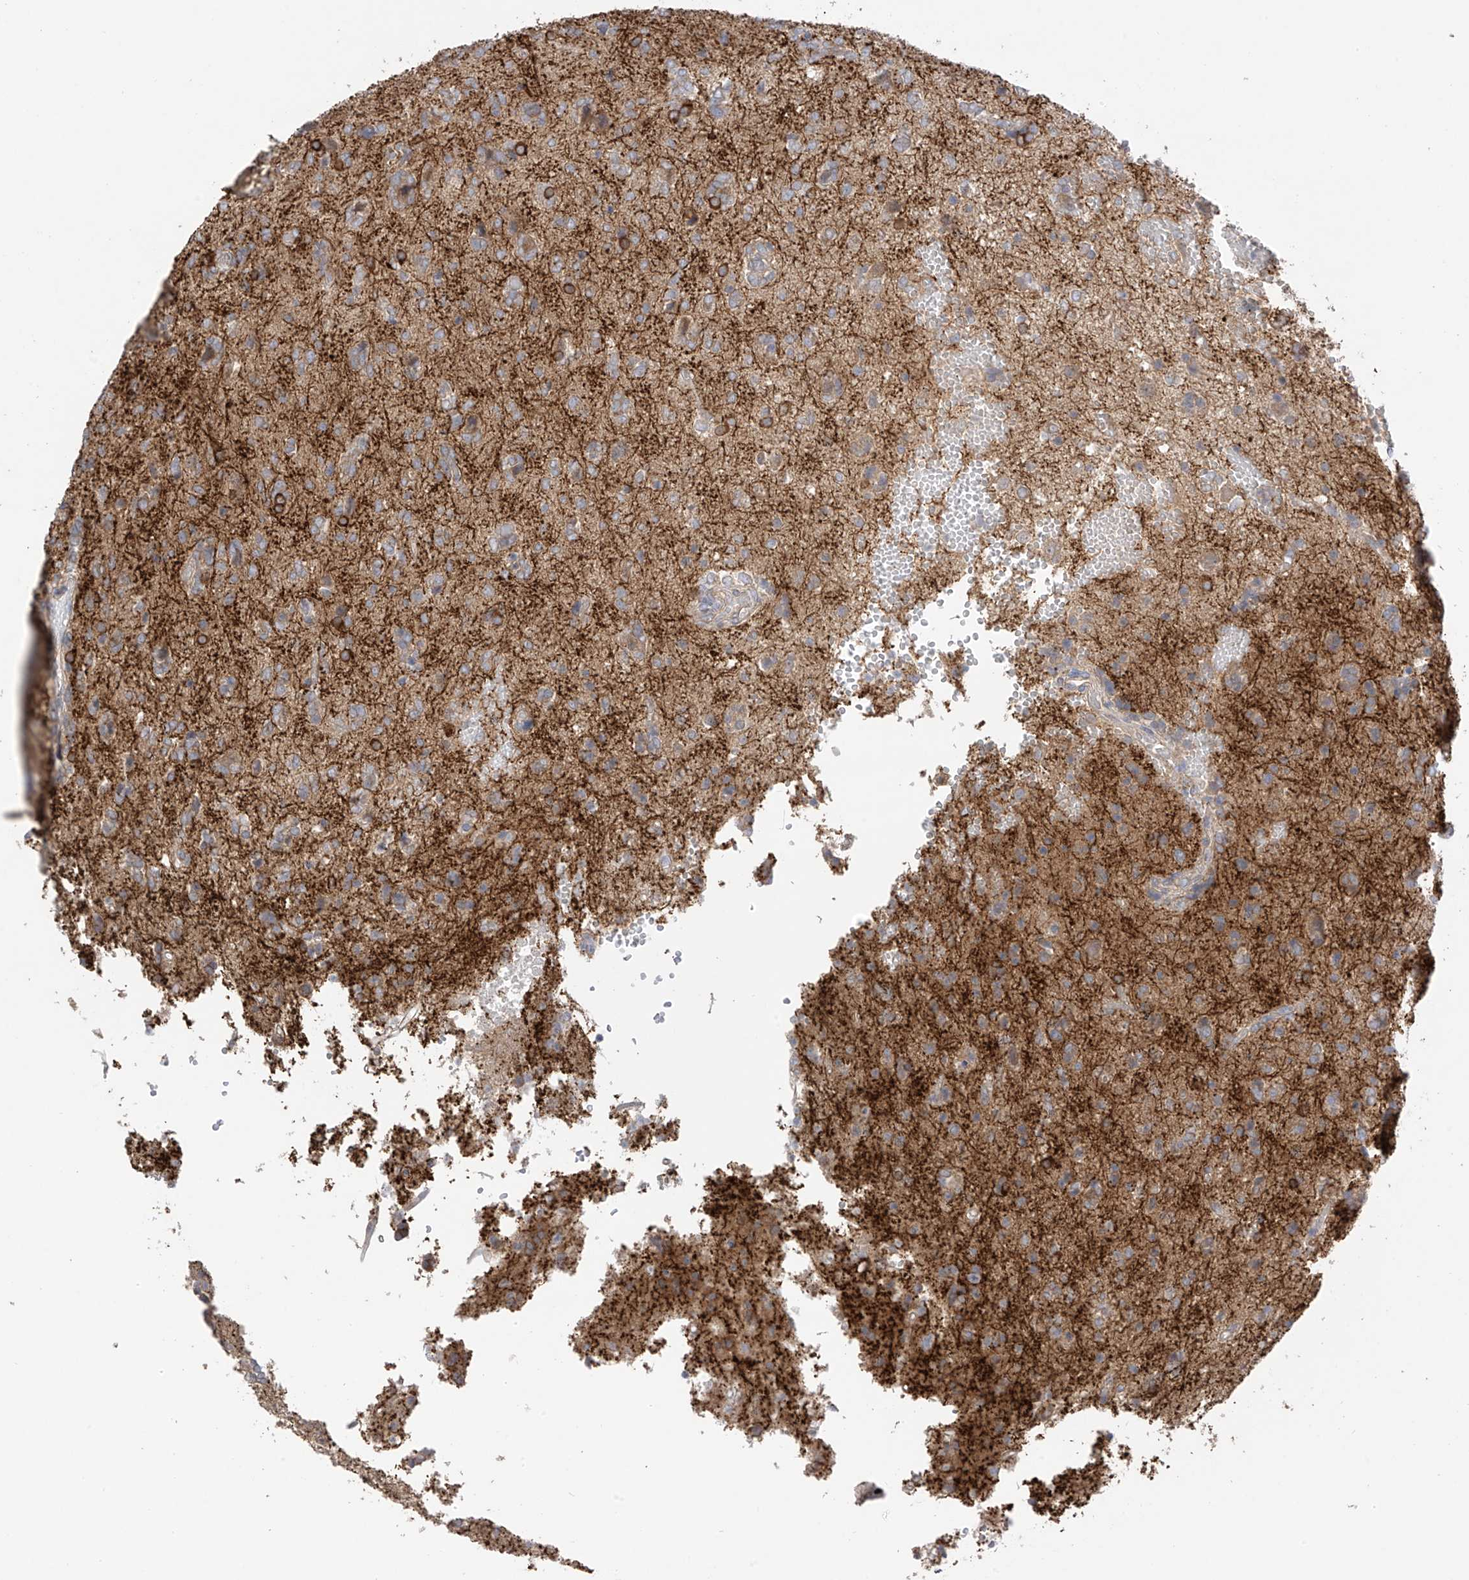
{"staining": {"intensity": "weak", "quantity": "25%-75%", "location": "cytoplasmic/membranous"}, "tissue": "glioma", "cell_type": "Tumor cells", "image_type": "cancer", "snomed": [{"axis": "morphology", "description": "Glioma, malignant, High grade"}, {"axis": "topography", "description": "Brain"}], "caption": "Tumor cells exhibit weak cytoplasmic/membranous expression in approximately 25%-75% of cells in glioma.", "gene": "NALCN", "patient": {"sex": "female", "age": 59}}